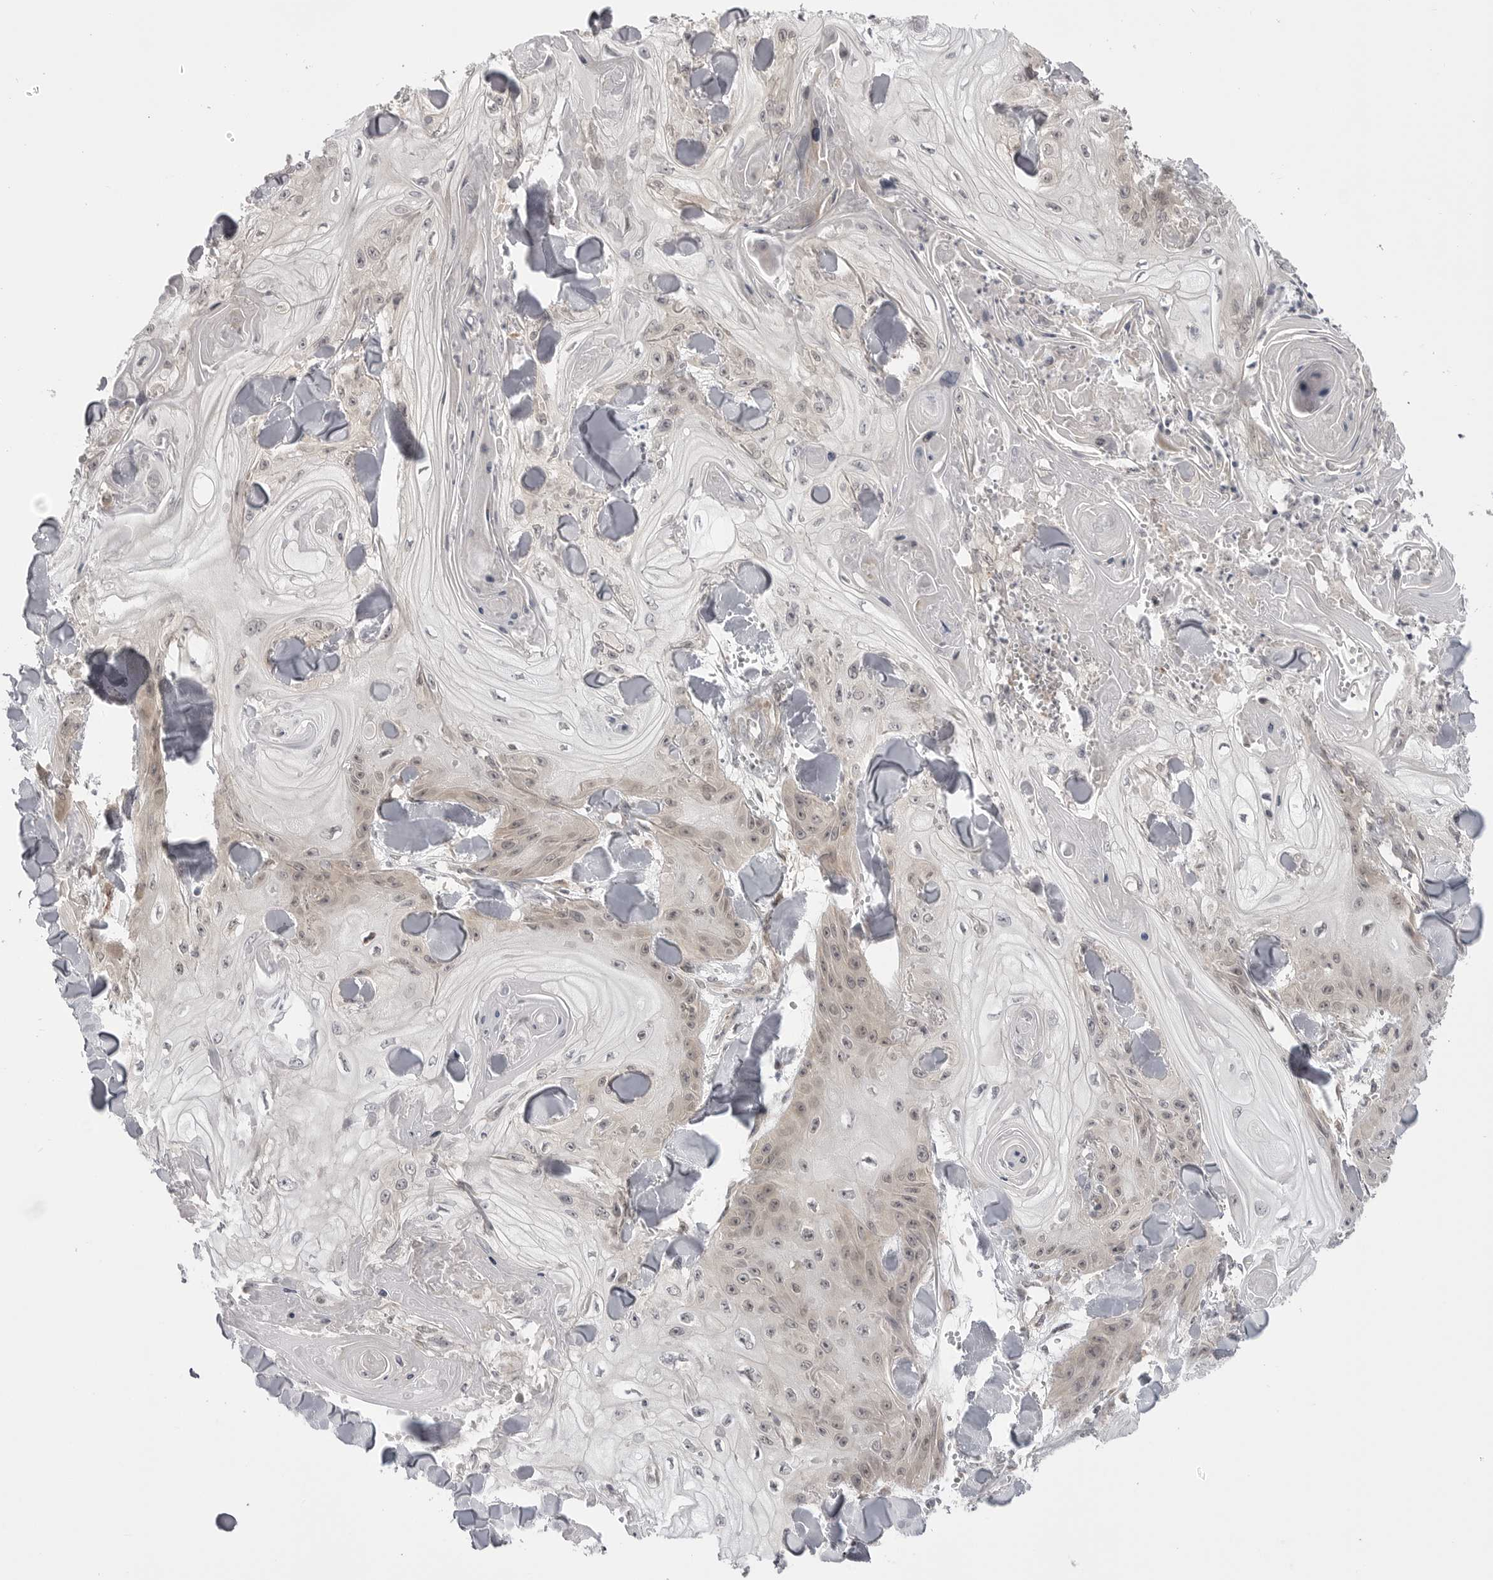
{"staining": {"intensity": "weak", "quantity": "25%-75%", "location": "nuclear"}, "tissue": "skin cancer", "cell_type": "Tumor cells", "image_type": "cancer", "snomed": [{"axis": "morphology", "description": "Squamous cell carcinoma, NOS"}, {"axis": "topography", "description": "Skin"}], "caption": "Immunohistochemistry photomicrograph of human skin squamous cell carcinoma stained for a protein (brown), which demonstrates low levels of weak nuclear staining in approximately 25%-75% of tumor cells.", "gene": "PTK2B", "patient": {"sex": "male", "age": 74}}